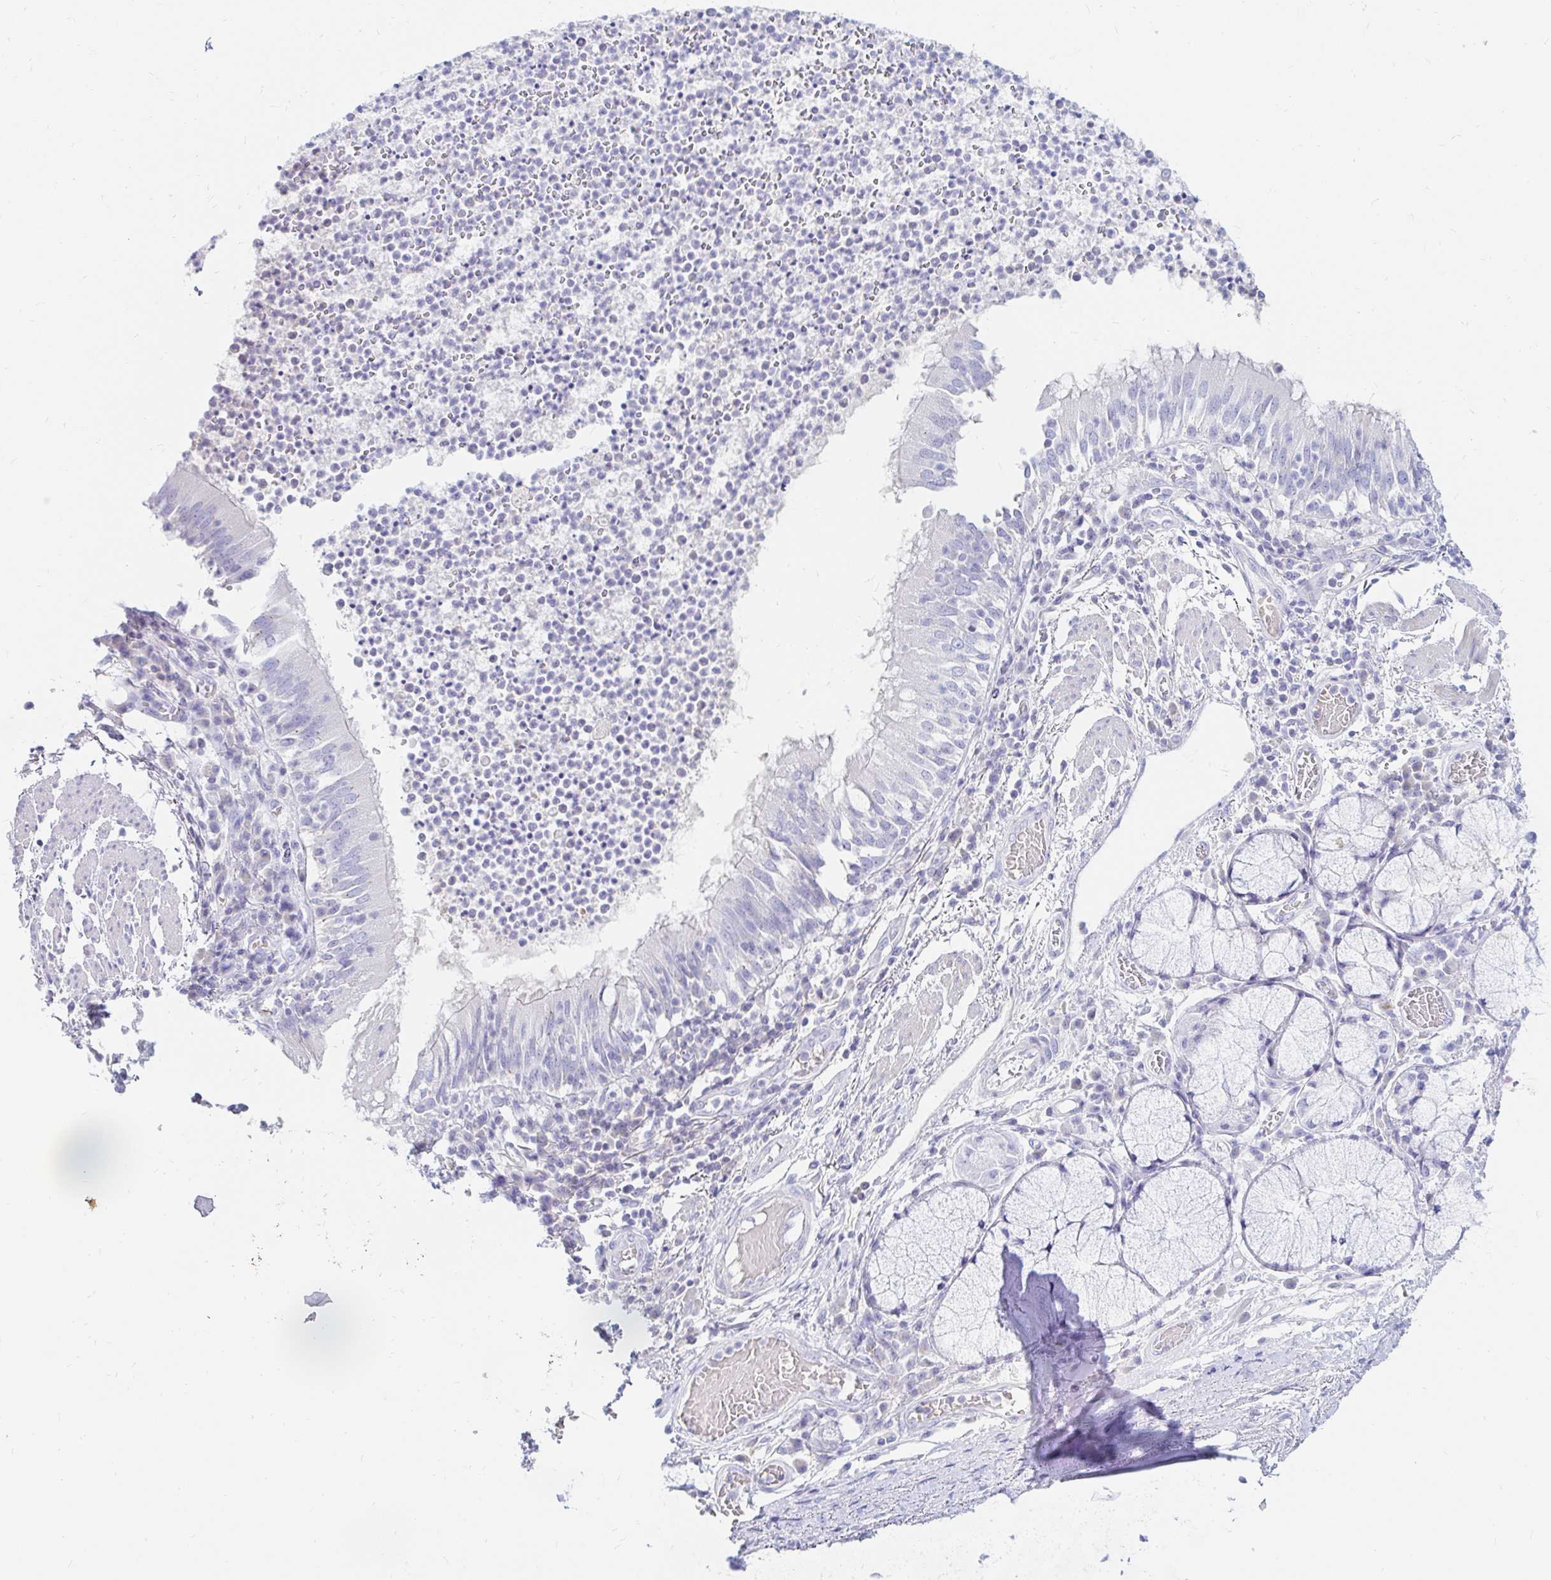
{"staining": {"intensity": "negative", "quantity": "none", "location": "none"}, "tissue": "bronchus", "cell_type": "Respiratory epithelial cells", "image_type": "normal", "snomed": [{"axis": "morphology", "description": "Normal tissue, NOS"}, {"axis": "topography", "description": "Lymph node"}, {"axis": "topography", "description": "Bronchus"}], "caption": "DAB immunohistochemical staining of benign human bronchus displays no significant expression in respiratory epithelial cells.", "gene": "NR2E1", "patient": {"sex": "male", "age": 56}}